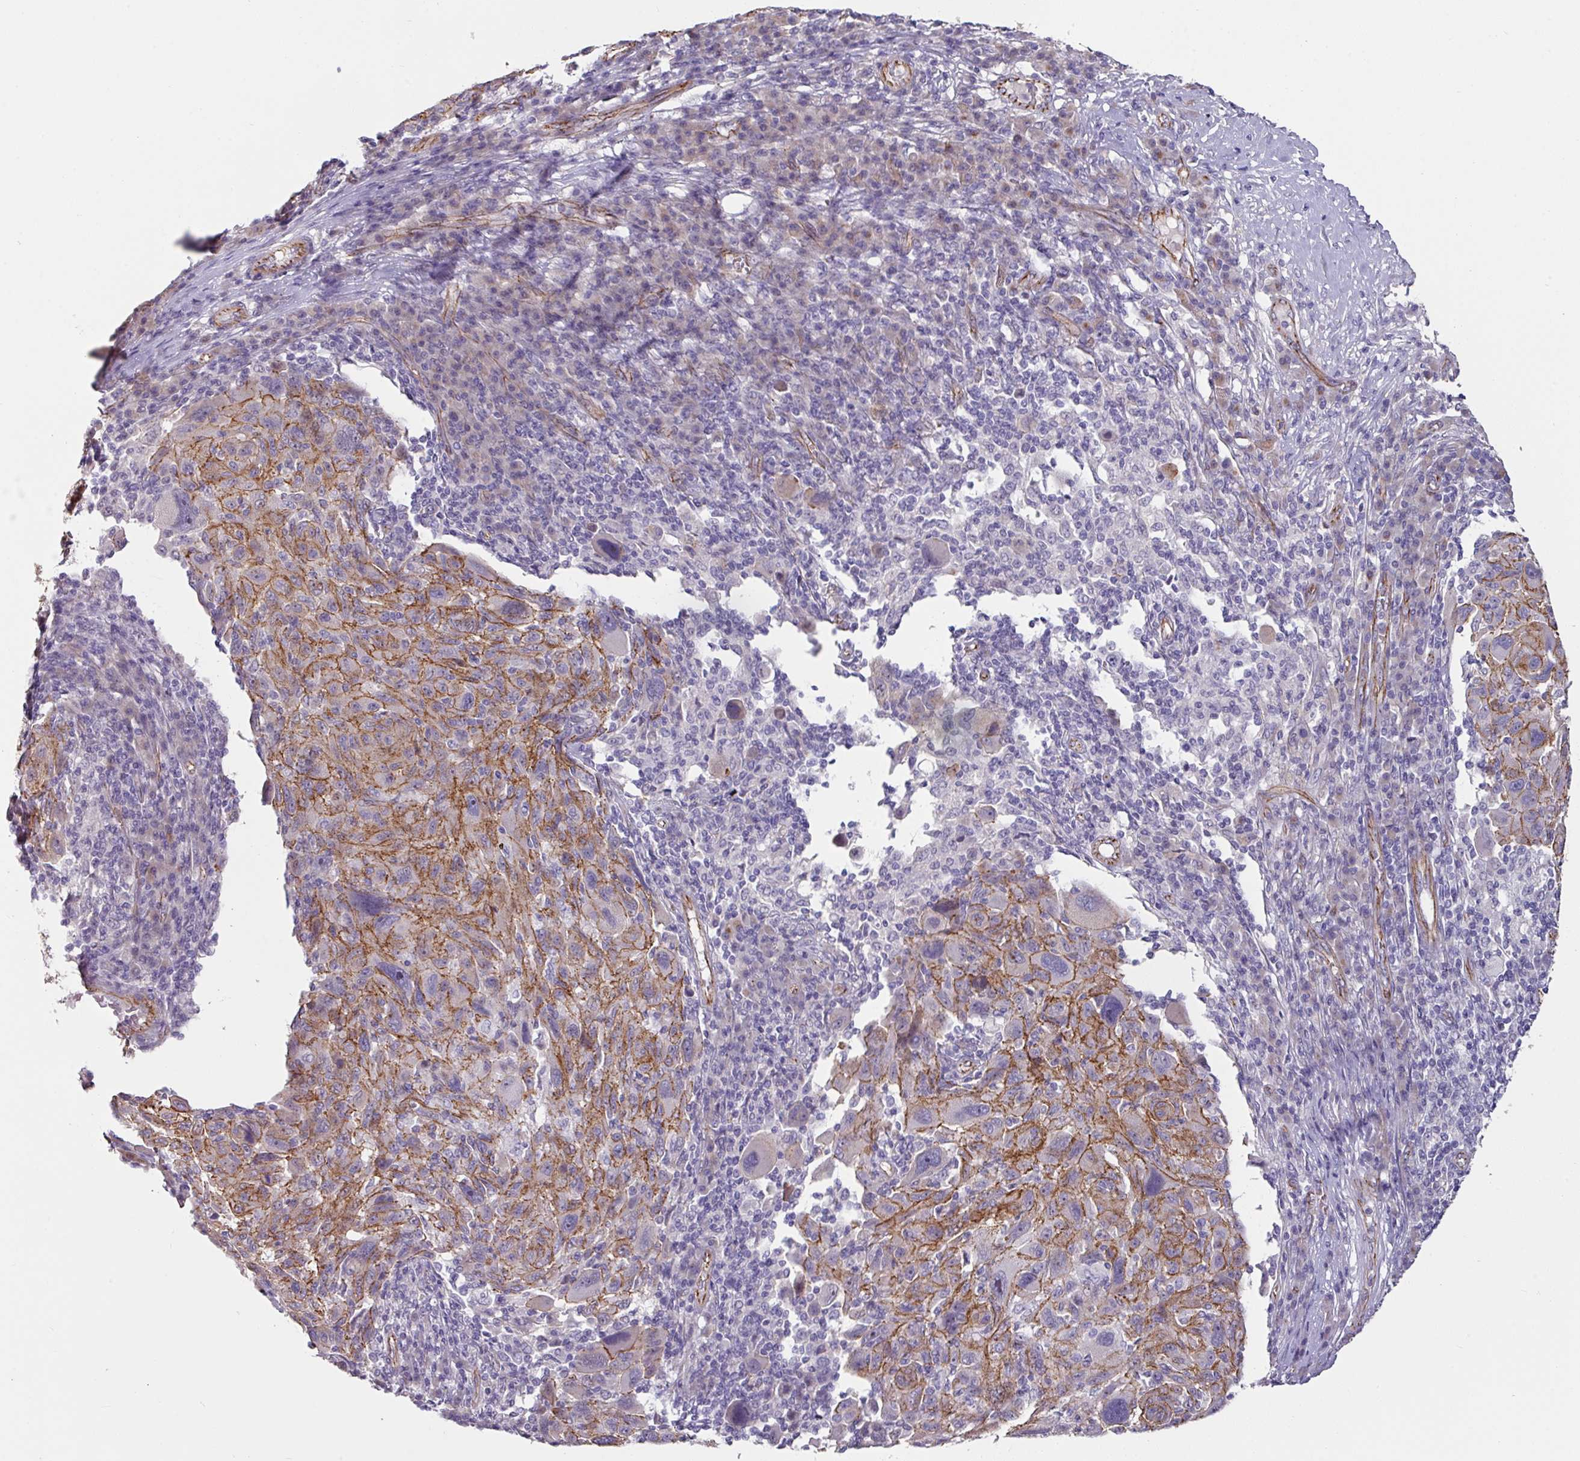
{"staining": {"intensity": "moderate", "quantity": ">75%", "location": "cytoplasmic/membranous"}, "tissue": "melanoma", "cell_type": "Tumor cells", "image_type": "cancer", "snomed": [{"axis": "morphology", "description": "Malignant melanoma, NOS"}, {"axis": "topography", "description": "Skin"}], "caption": "There is medium levels of moderate cytoplasmic/membranous expression in tumor cells of malignant melanoma, as demonstrated by immunohistochemical staining (brown color).", "gene": "JUP", "patient": {"sex": "male", "age": 53}}